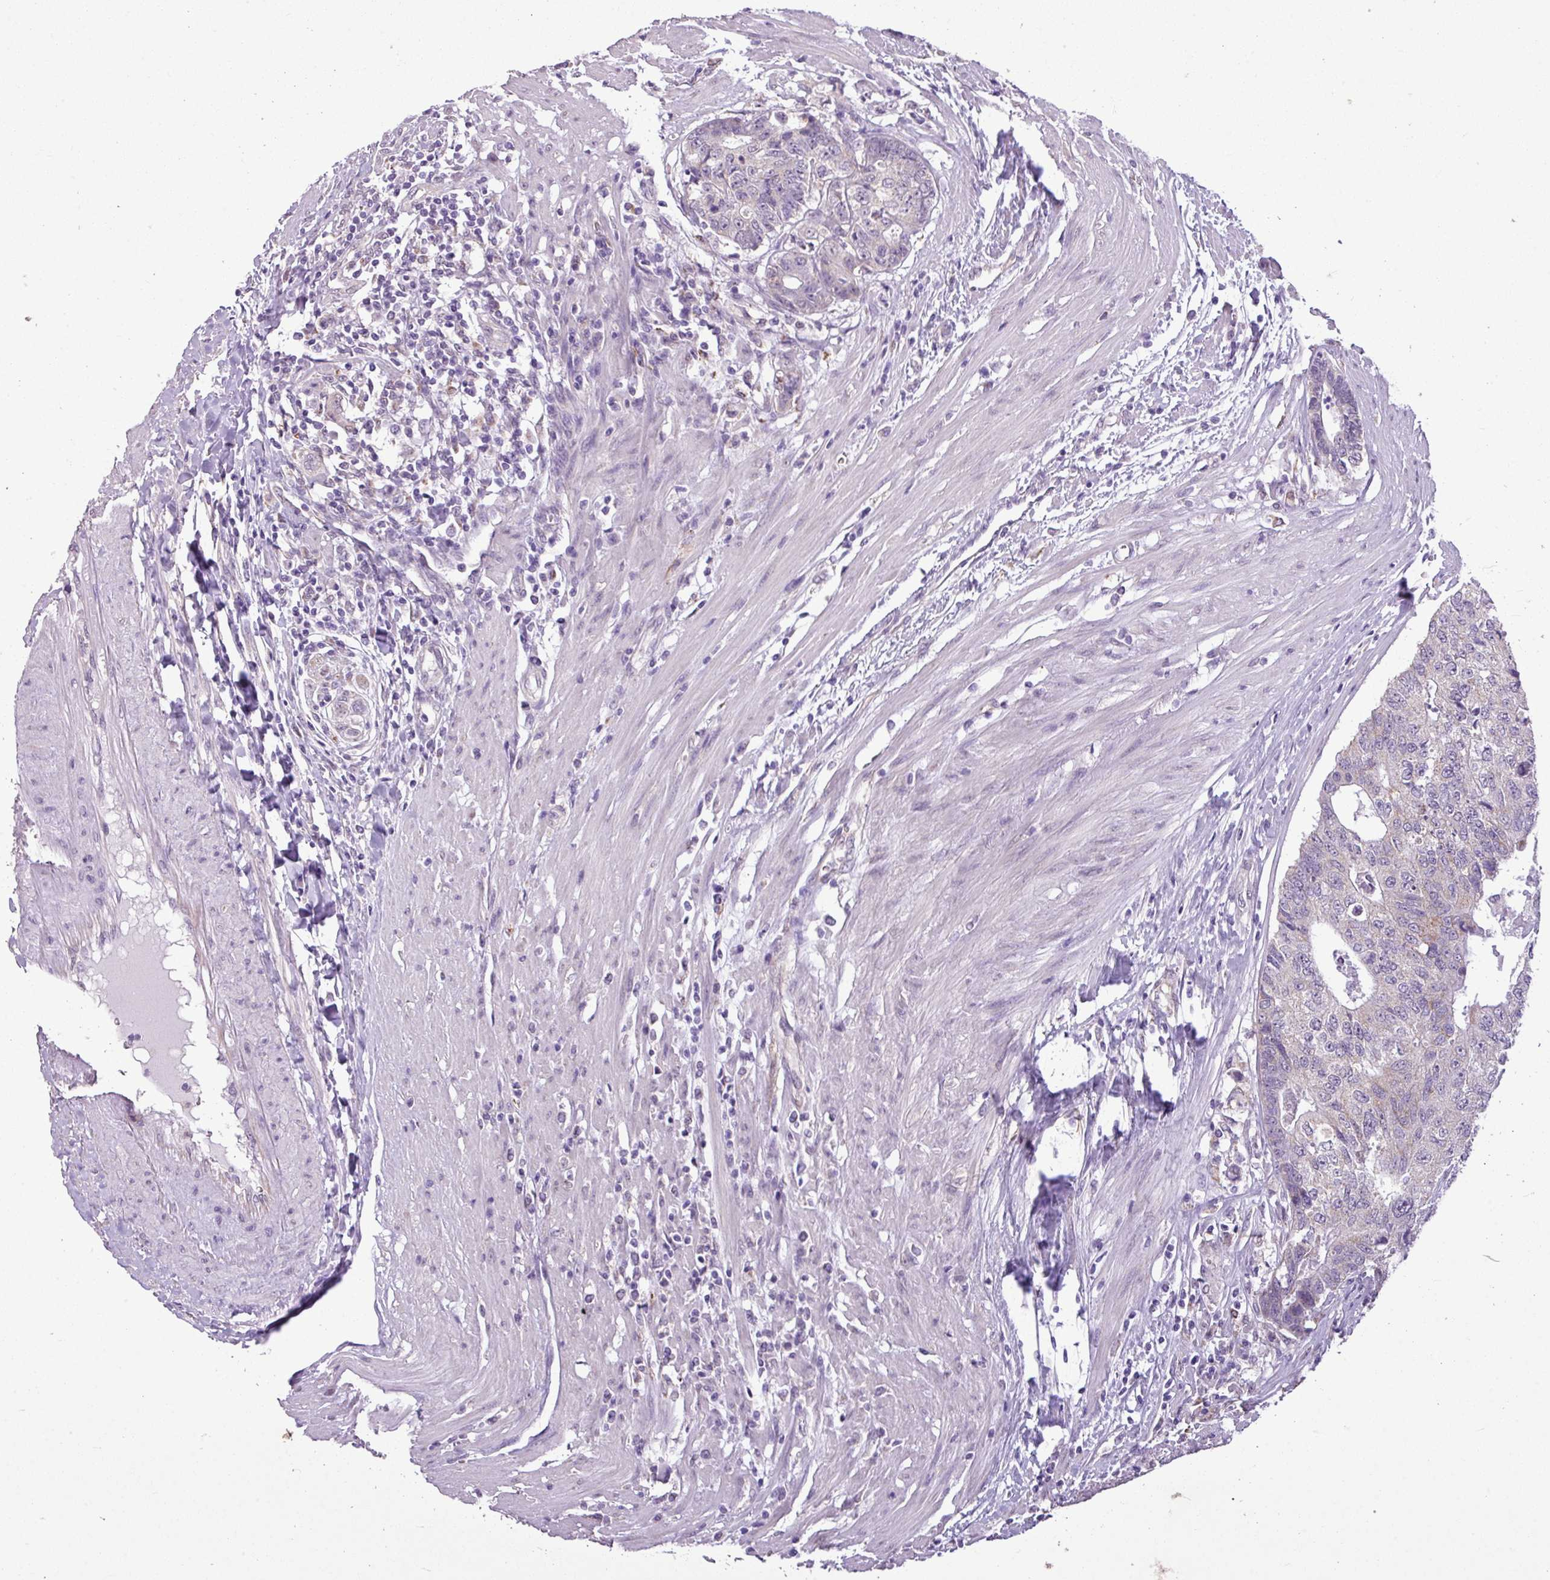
{"staining": {"intensity": "negative", "quantity": "none", "location": "none"}, "tissue": "colorectal cancer", "cell_type": "Tumor cells", "image_type": "cancer", "snomed": [{"axis": "morphology", "description": "Adenocarcinoma, NOS"}, {"axis": "topography", "description": "Colon"}], "caption": "Protein analysis of colorectal cancer shows no significant staining in tumor cells.", "gene": "ALDH2", "patient": {"sex": "female", "age": 67}}